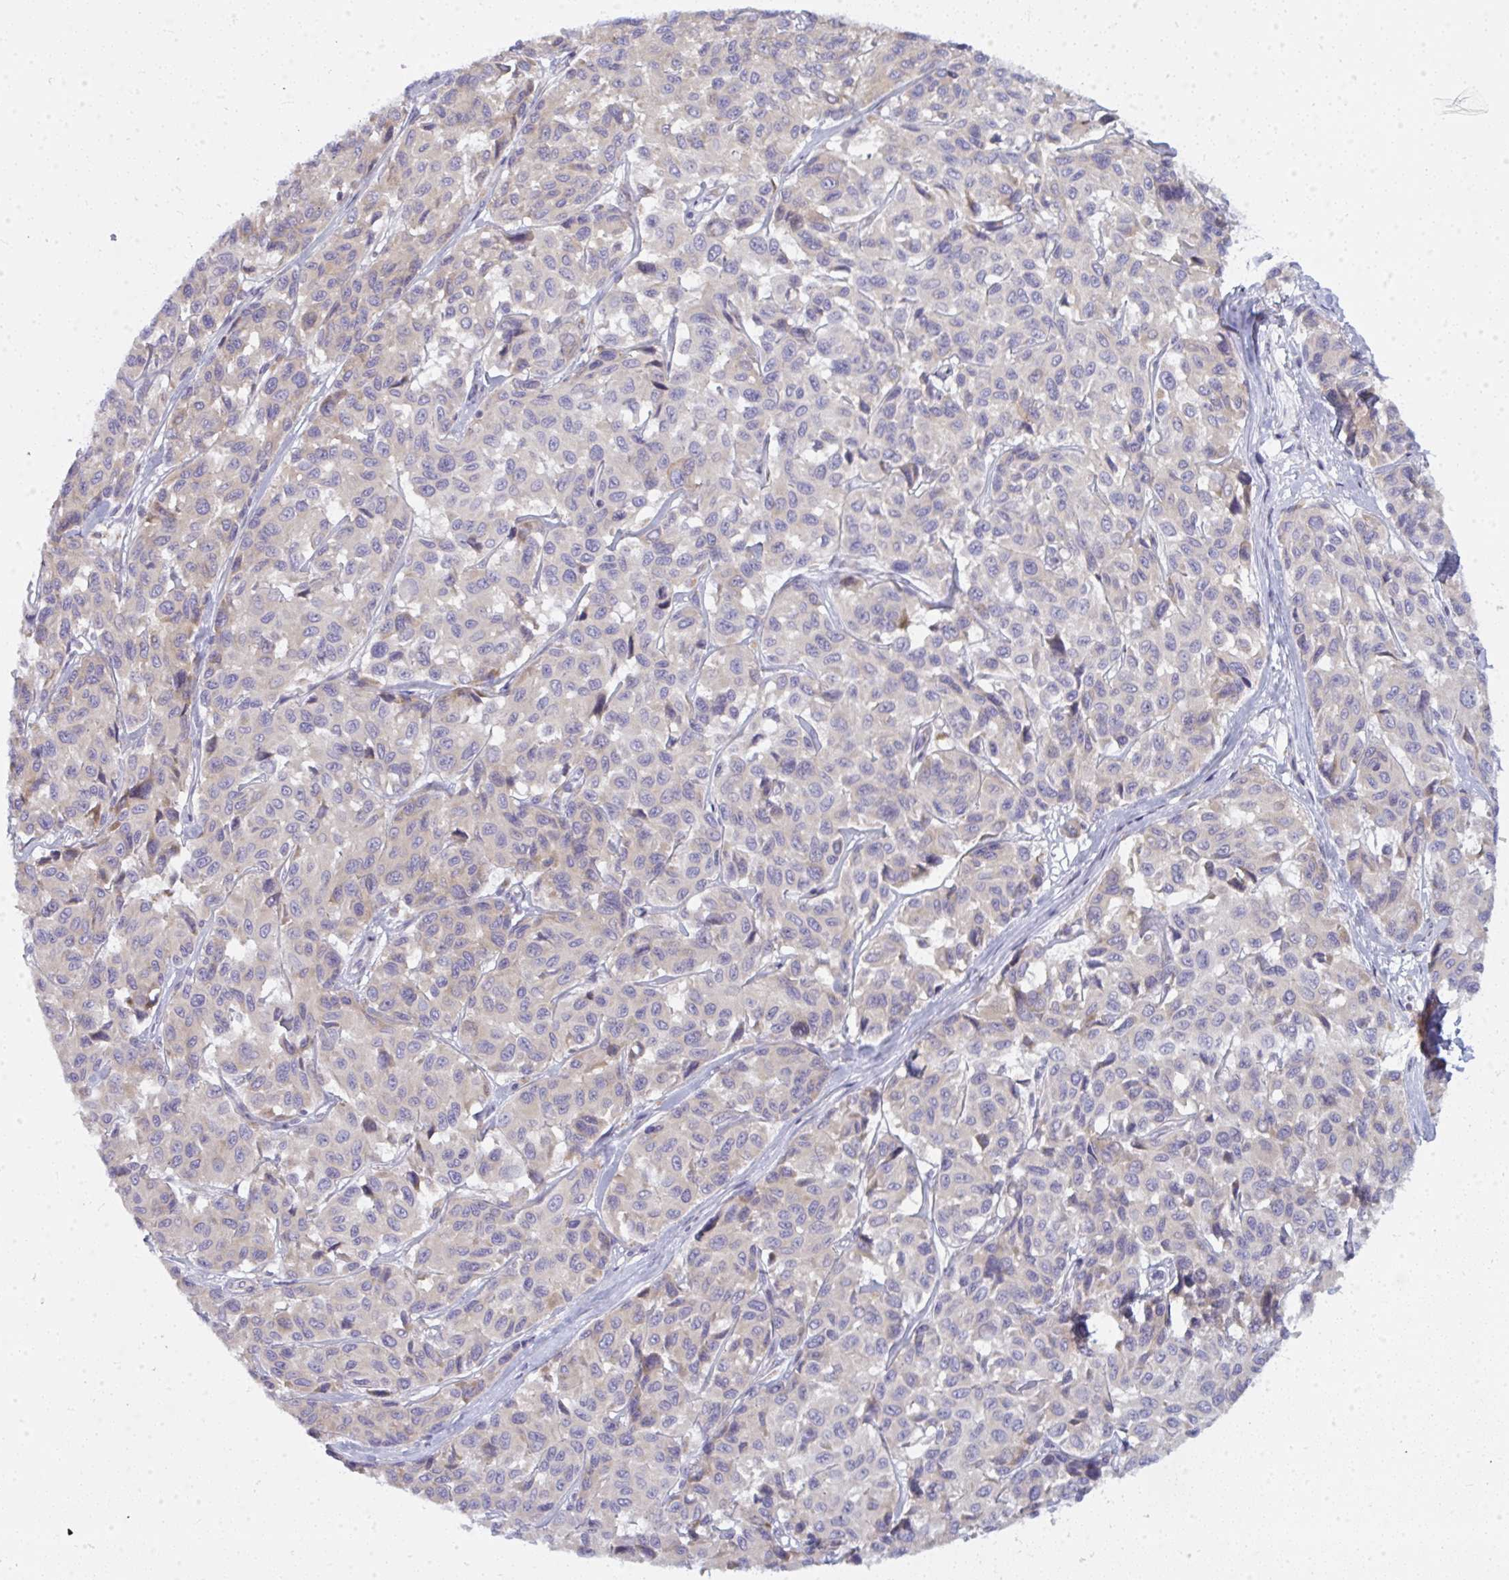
{"staining": {"intensity": "negative", "quantity": "none", "location": "none"}, "tissue": "melanoma", "cell_type": "Tumor cells", "image_type": "cancer", "snomed": [{"axis": "morphology", "description": "Malignant melanoma, NOS"}, {"axis": "topography", "description": "Skin"}], "caption": "Immunohistochemistry (IHC) histopathology image of neoplastic tissue: human malignant melanoma stained with DAB demonstrates no significant protein expression in tumor cells.", "gene": "ATG9A", "patient": {"sex": "female", "age": 66}}